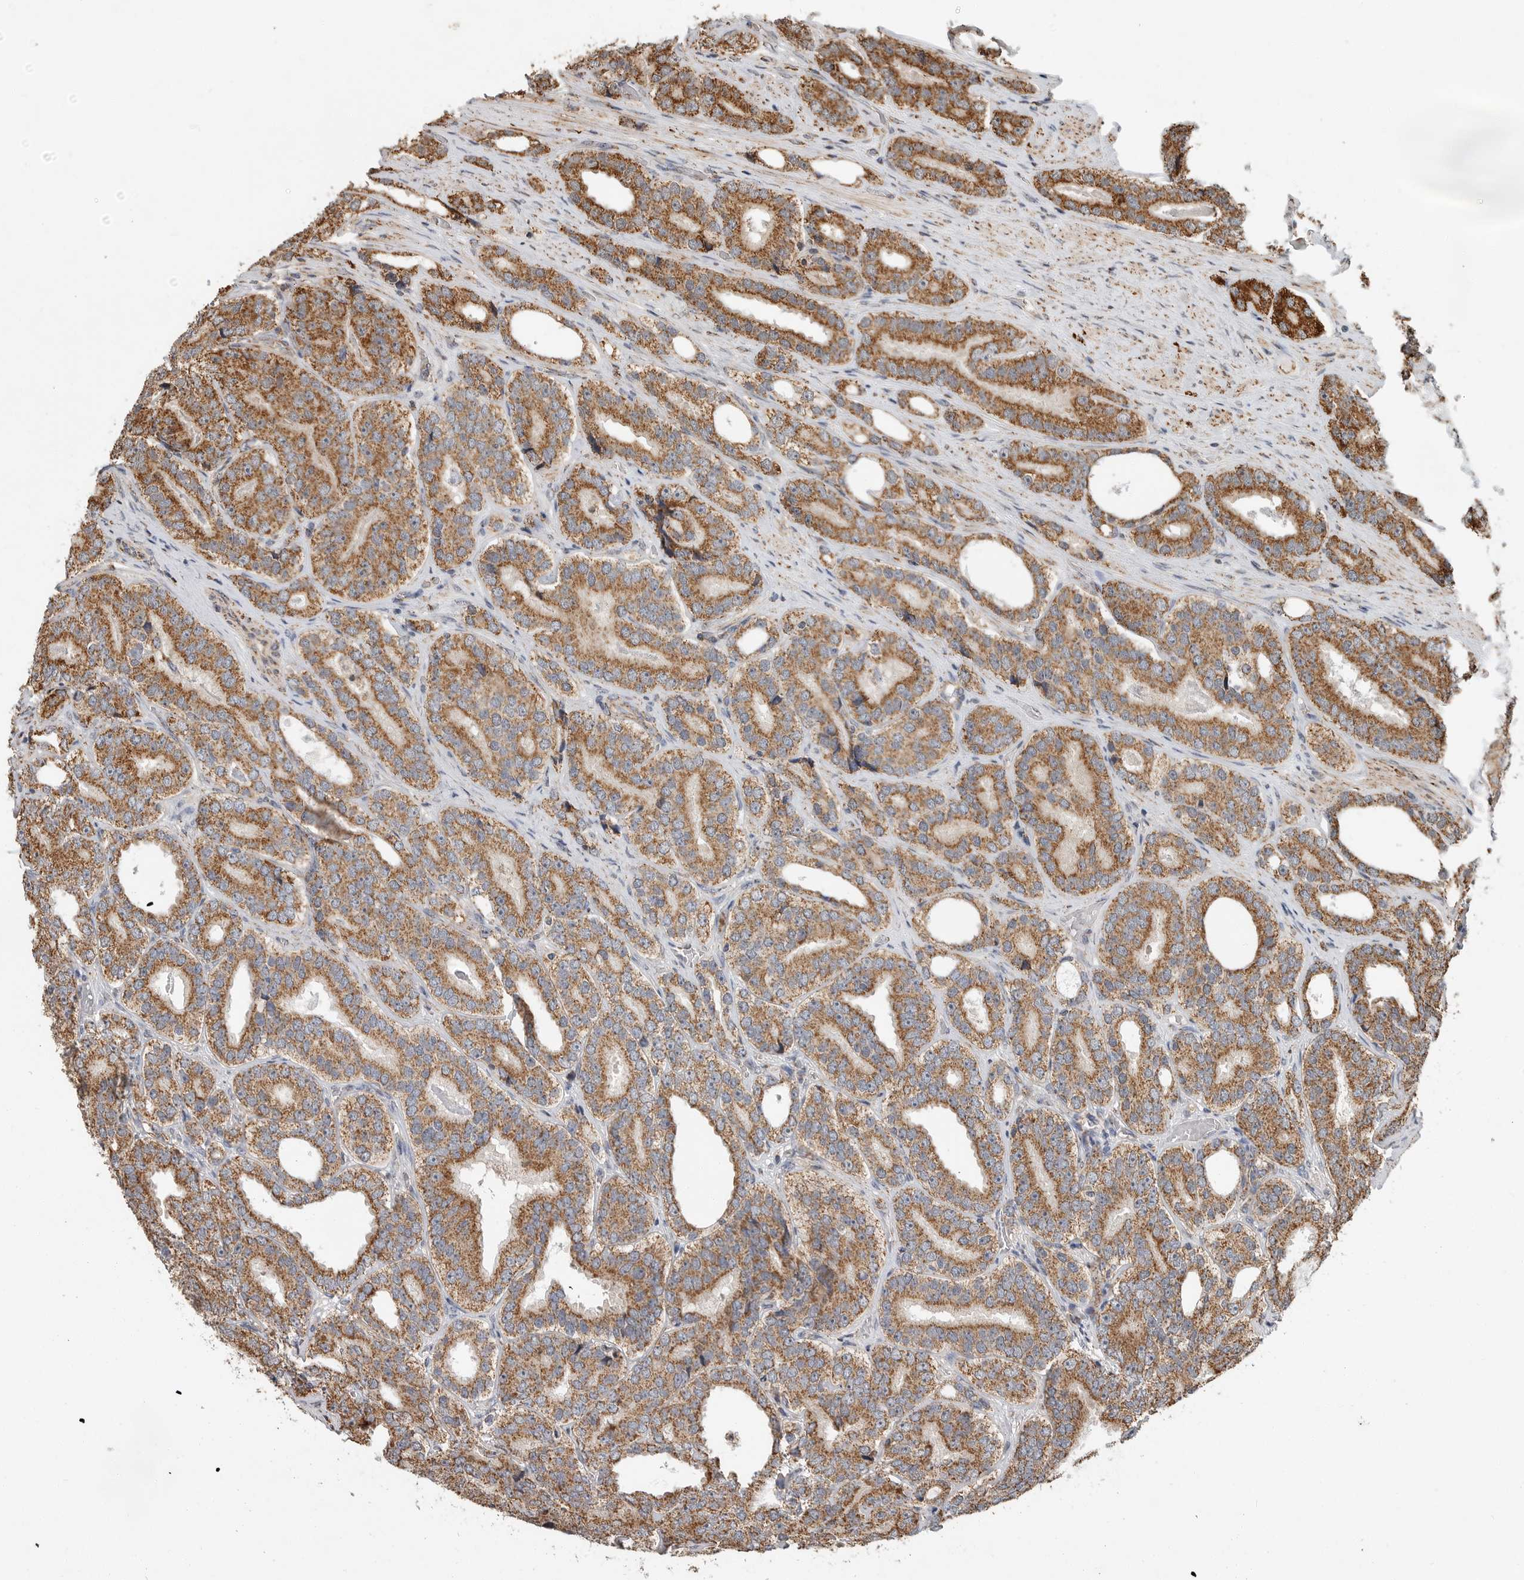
{"staining": {"intensity": "moderate", "quantity": ">75%", "location": "cytoplasmic/membranous"}, "tissue": "prostate cancer", "cell_type": "Tumor cells", "image_type": "cancer", "snomed": [{"axis": "morphology", "description": "Adenocarcinoma, High grade"}, {"axis": "topography", "description": "Prostate"}], "caption": "High-magnification brightfield microscopy of prostate cancer stained with DAB (brown) and counterstained with hematoxylin (blue). tumor cells exhibit moderate cytoplasmic/membranous staining is appreciated in about>75% of cells.", "gene": "GCNT2", "patient": {"sex": "male", "age": 56}}